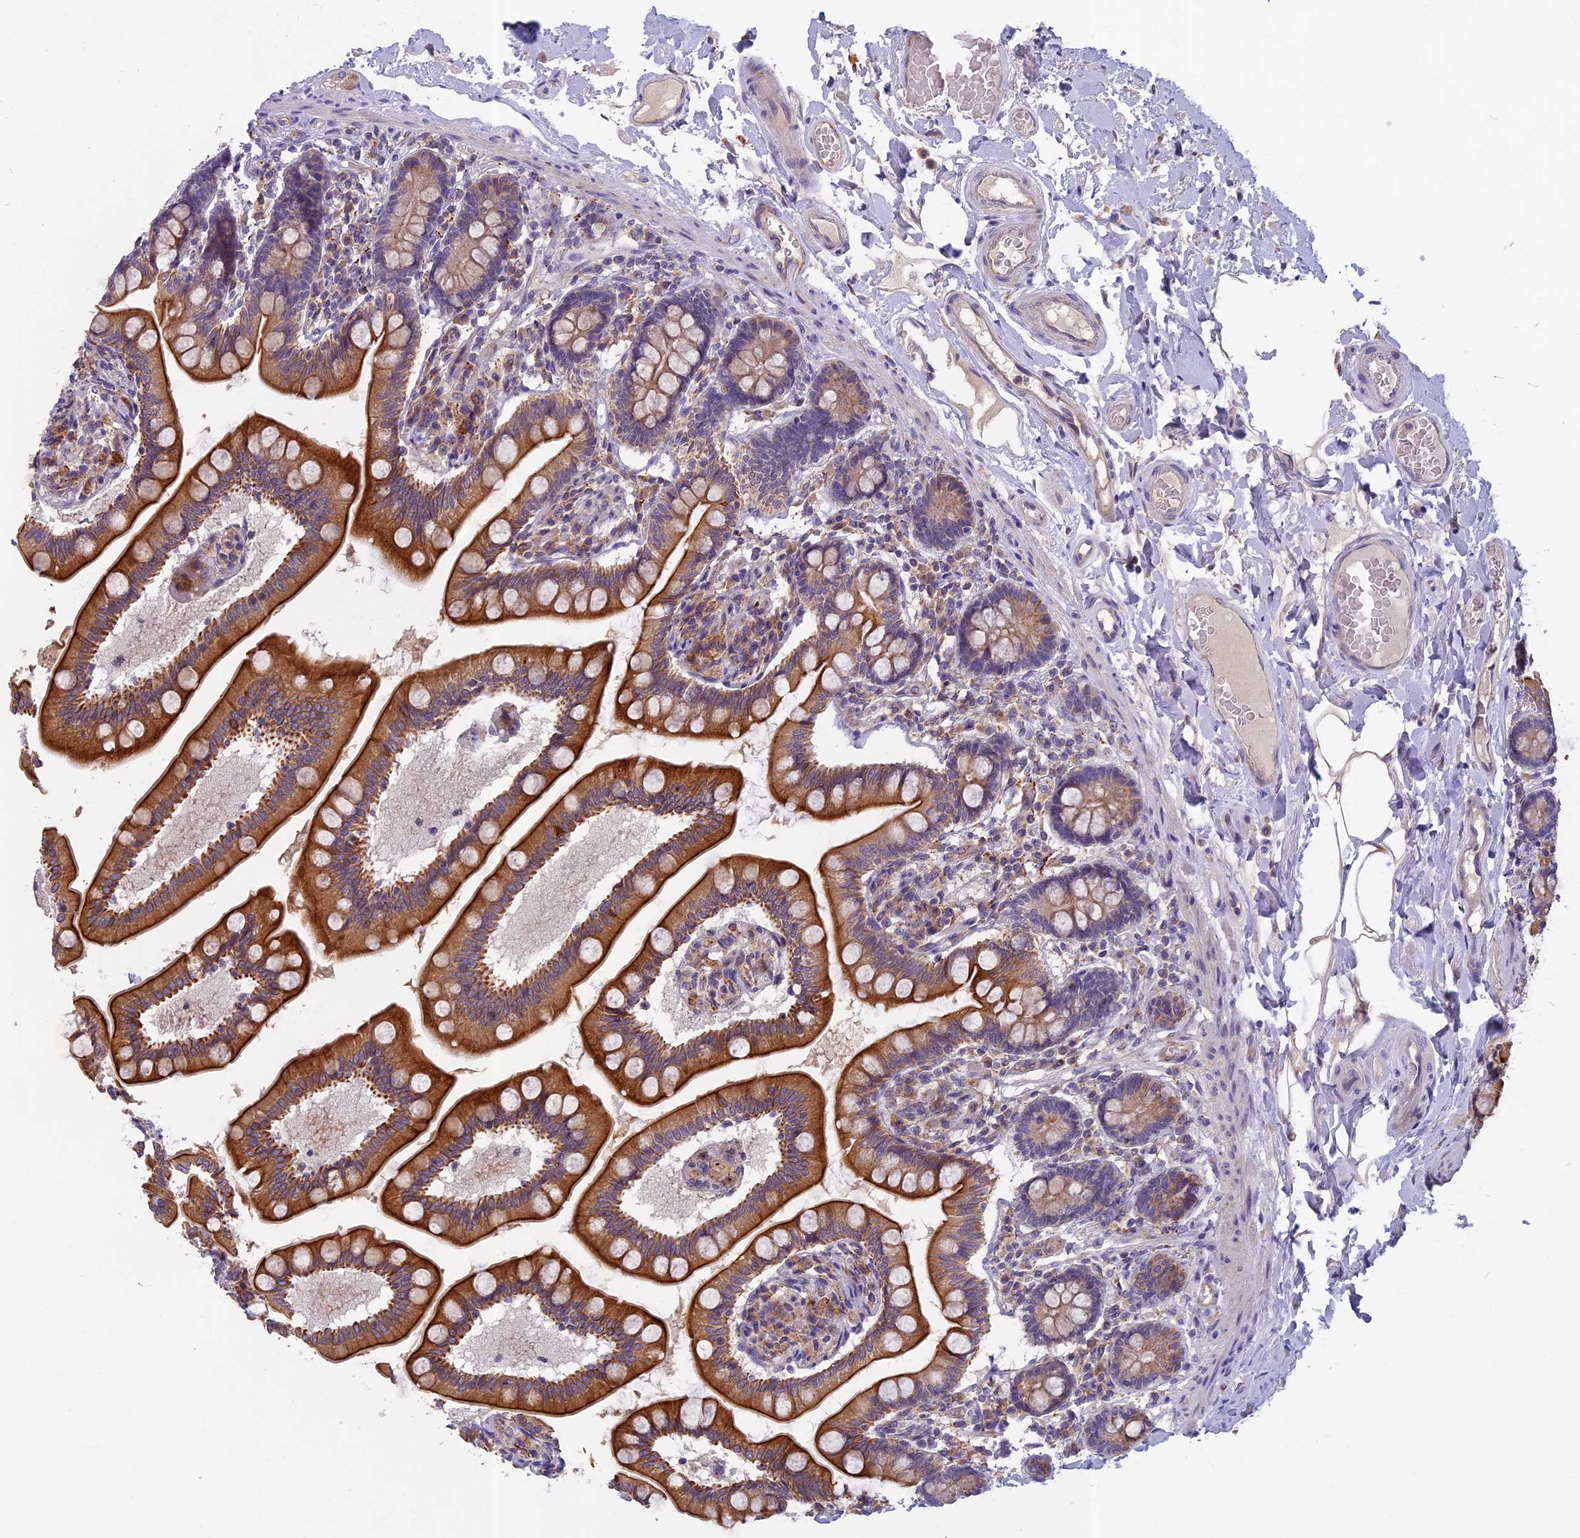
{"staining": {"intensity": "strong", "quantity": ">75%", "location": "cytoplasmic/membranous"}, "tissue": "small intestine", "cell_type": "Glandular cells", "image_type": "normal", "snomed": [{"axis": "morphology", "description": "Normal tissue, NOS"}, {"axis": "topography", "description": "Small intestine"}], "caption": "Immunohistochemistry micrograph of unremarkable small intestine: human small intestine stained using immunohistochemistry (IHC) shows high levels of strong protein expression localized specifically in the cytoplasmic/membranous of glandular cells, appearing as a cytoplasmic/membranous brown color.", "gene": "SEMA7A", "patient": {"sex": "female", "age": 64}}